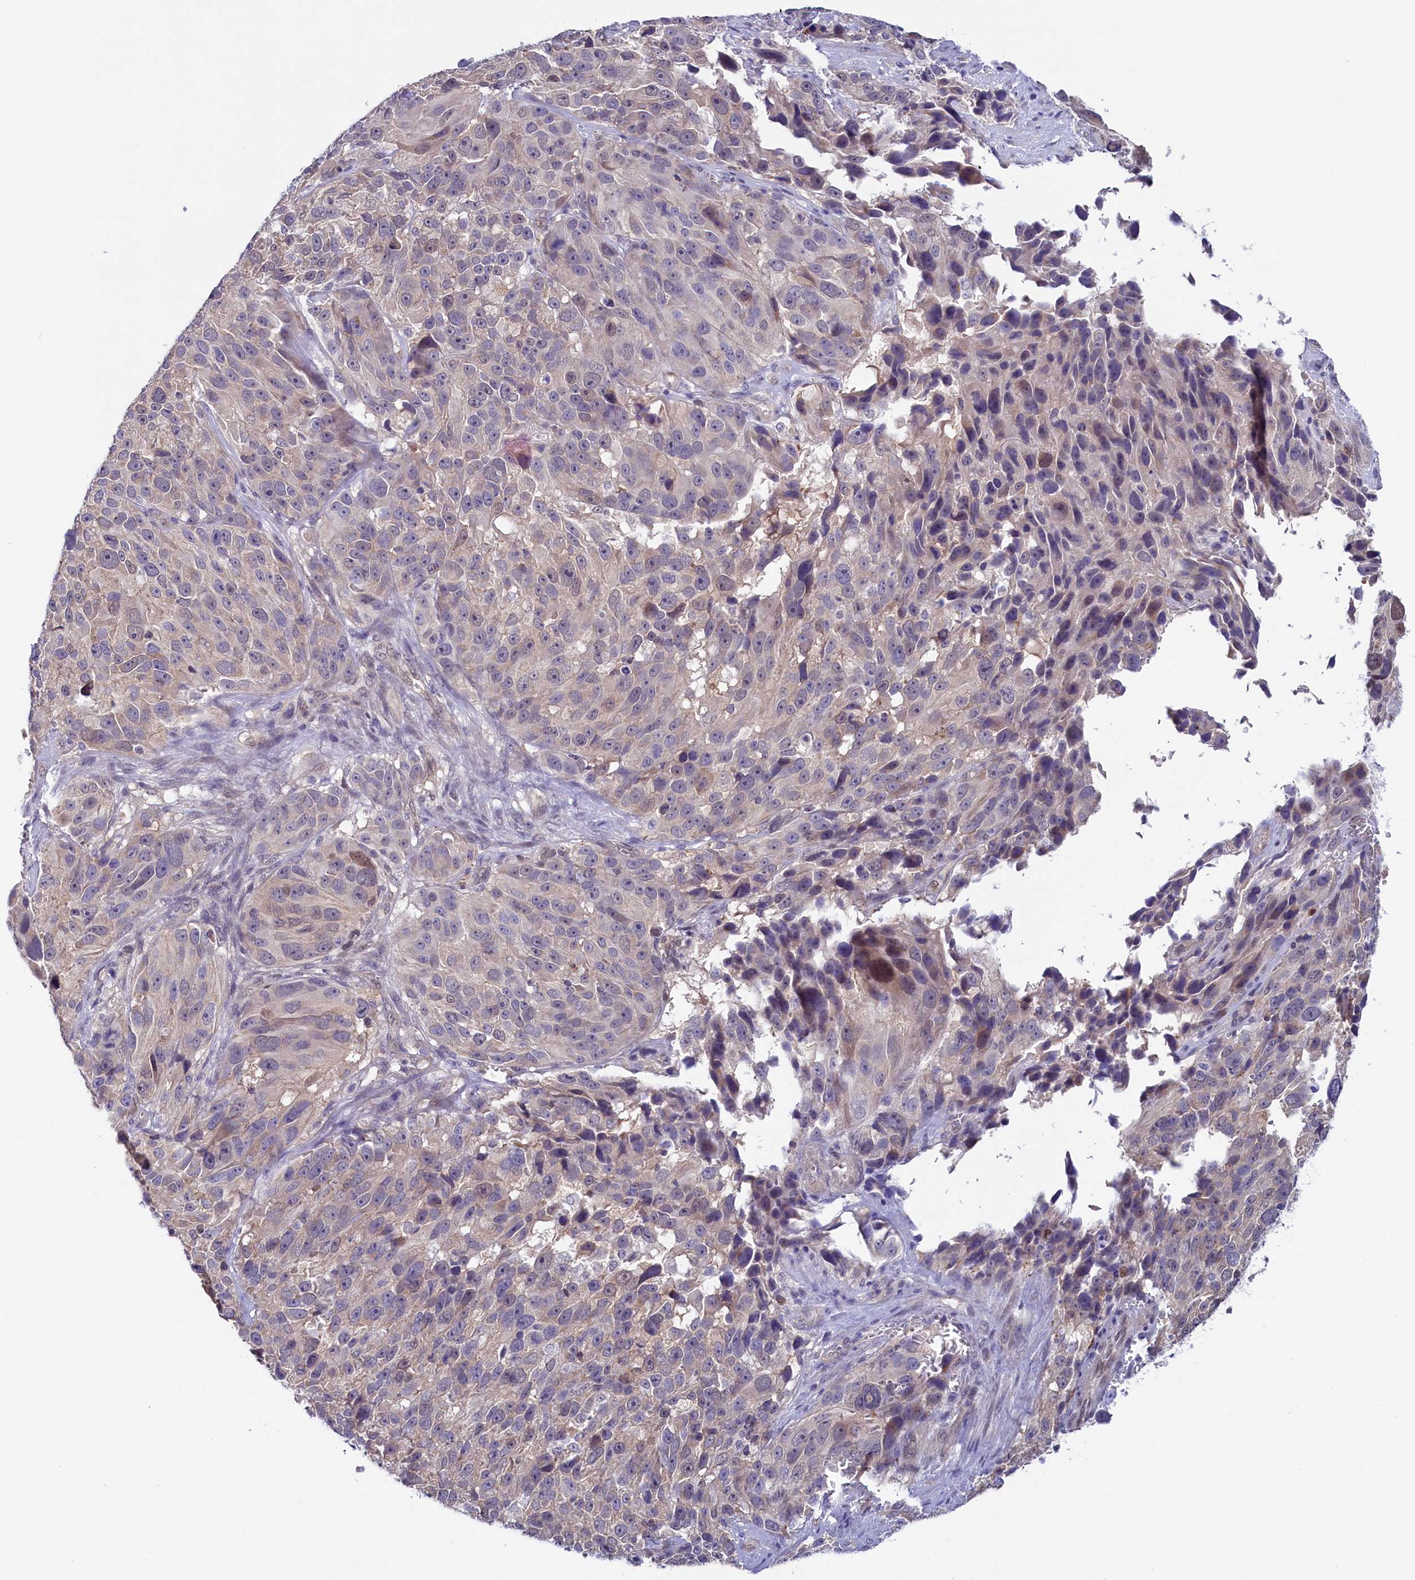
{"staining": {"intensity": "negative", "quantity": "none", "location": "none"}, "tissue": "melanoma", "cell_type": "Tumor cells", "image_type": "cancer", "snomed": [{"axis": "morphology", "description": "Malignant melanoma, NOS"}, {"axis": "topography", "description": "Skin"}], "caption": "Immunohistochemistry (IHC) histopathology image of malignant melanoma stained for a protein (brown), which demonstrates no positivity in tumor cells.", "gene": "FLYWCH2", "patient": {"sex": "male", "age": 84}}